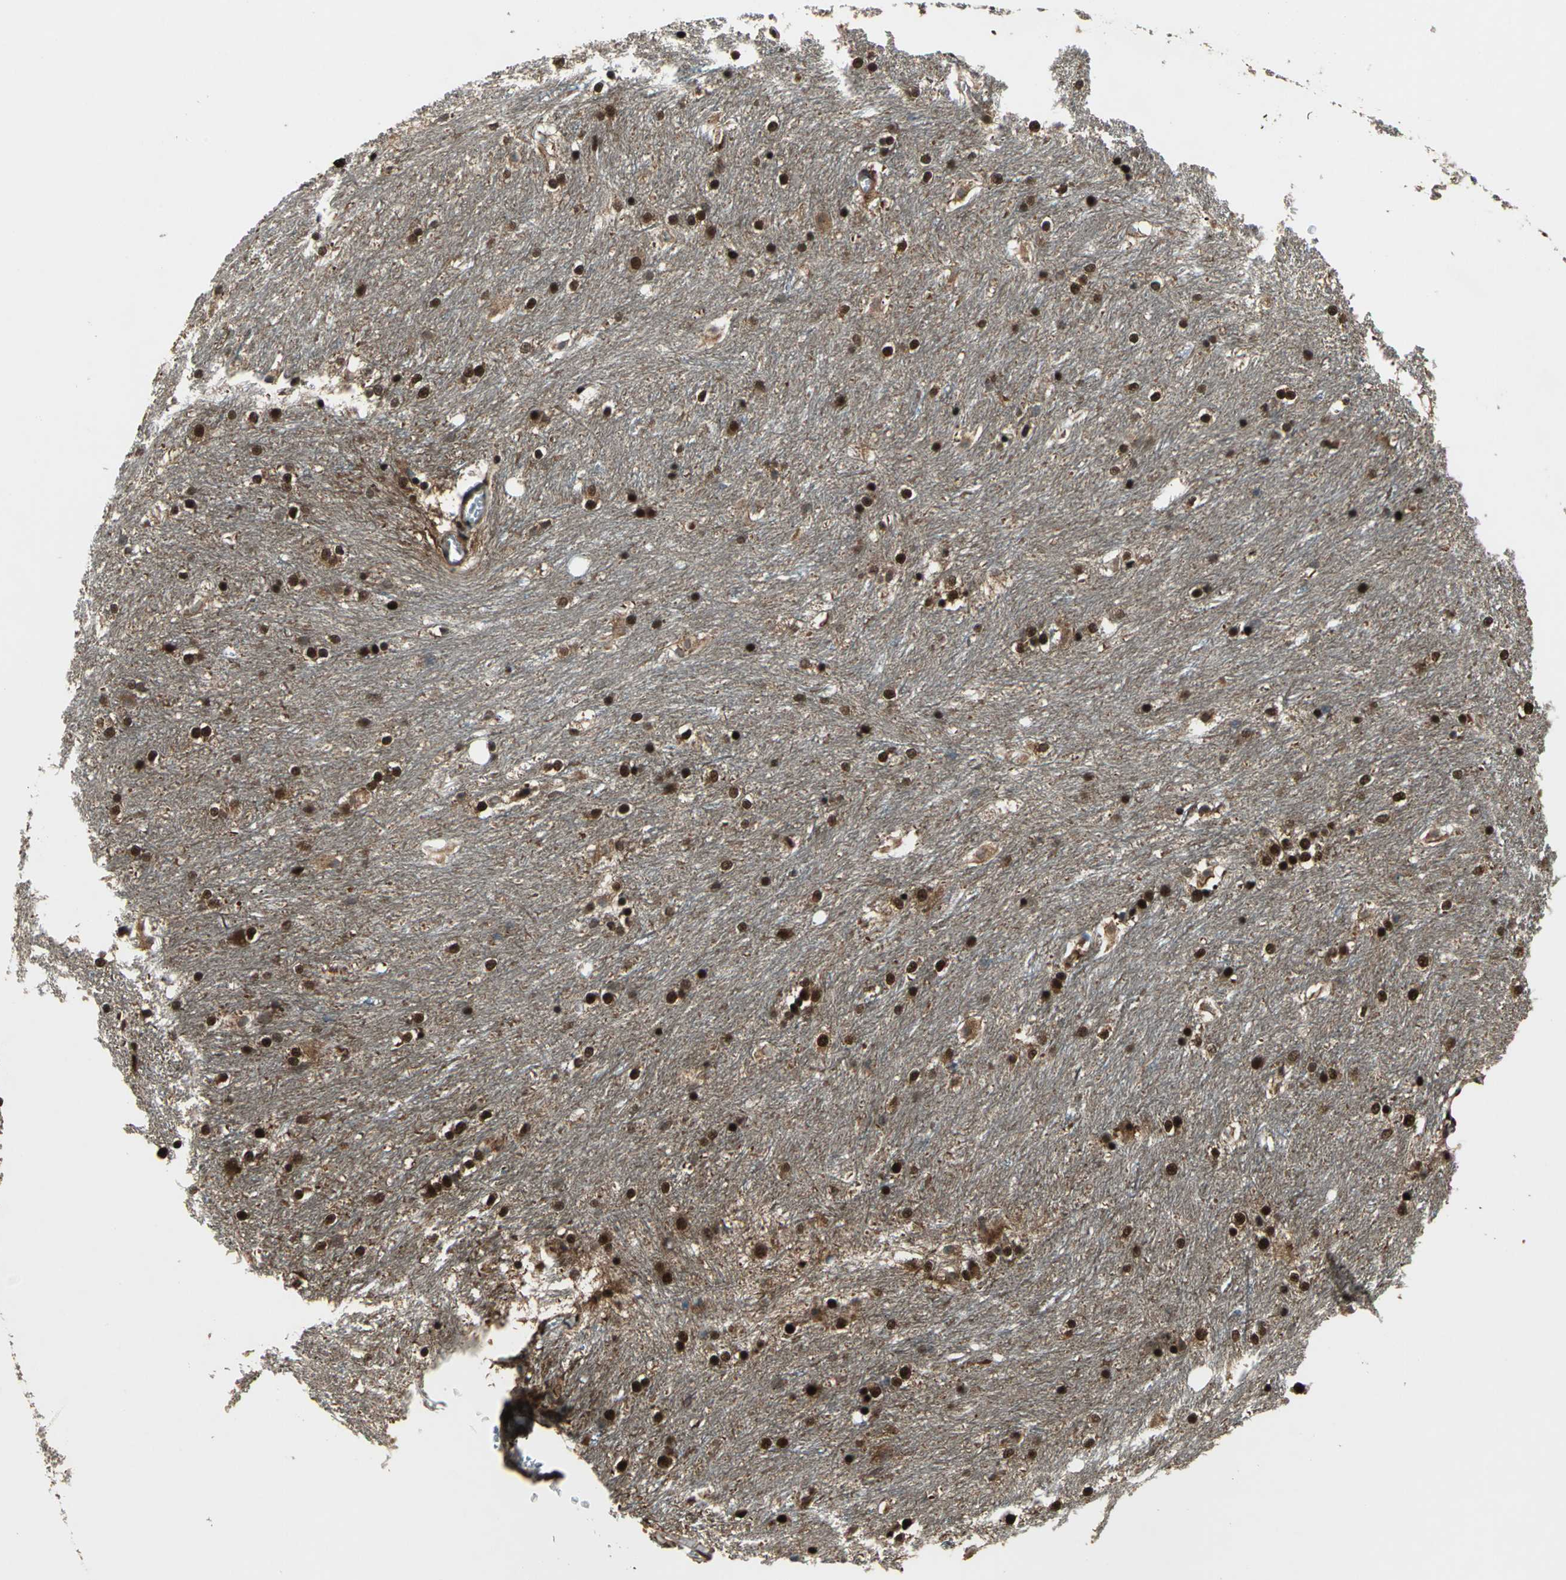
{"staining": {"intensity": "strong", "quantity": ">75%", "location": "cytoplasmic/membranous,nuclear"}, "tissue": "caudate", "cell_type": "Glial cells", "image_type": "normal", "snomed": [{"axis": "morphology", "description": "Normal tissue, NOS"}, {"axis": "topography", "description": "Lateral ventricle wall"}], "caption": "High-magnification brightfield microscopy of unremarkable caudate stained with DAB (3,3'-diaminobenzidine) (brown) and counterstained with hematoxylin (blue). glial cells exhibit strong cytoplasmic/membranous,nuclear staining is appreciated in about>75% of cells.", "gene": "COPS5", "patient": {"sex": "female", "age": 19}}